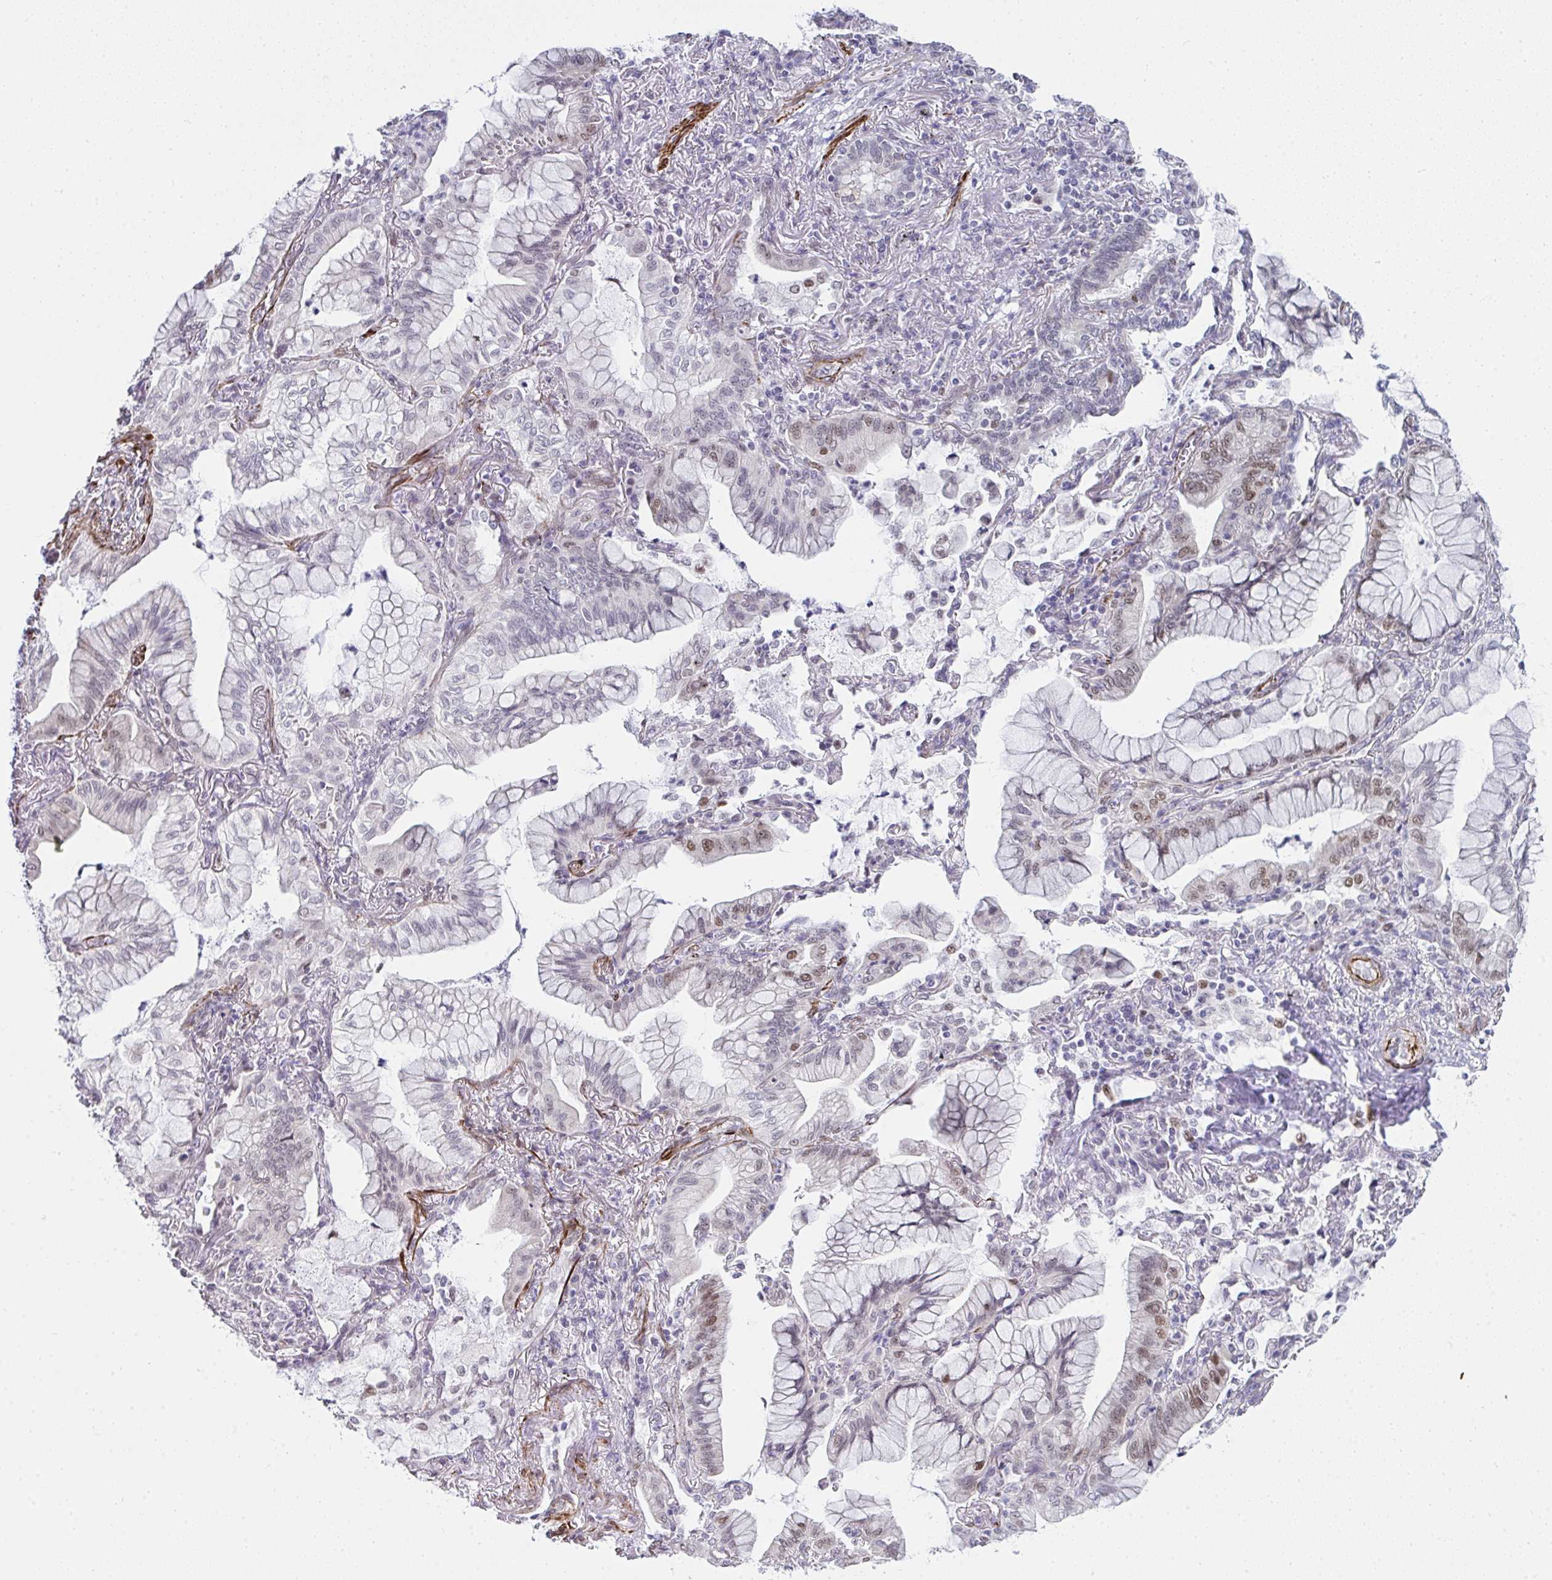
{"staining": {"intensity": "moderate", "quantity": "<25%", "location": "nuclear"}, "tissue": "lung cancer", "cell_type": "Tumor cells", "image_type": "cancer", "snomed": [{"axis": "morphology", "description": "Adenocarcinoma, NOS"}, {"axis": "topography", "description": "Lung"}], "caption": "Tumor cells exhibit low levels of moderate nuclear staining in about <25% of cells in lung cancer (adenocarcinoma). (IHC, brightfield microscopy, high magnification).", "gene": "GINS2", "patient": {"sex": "male", "age": 77}}